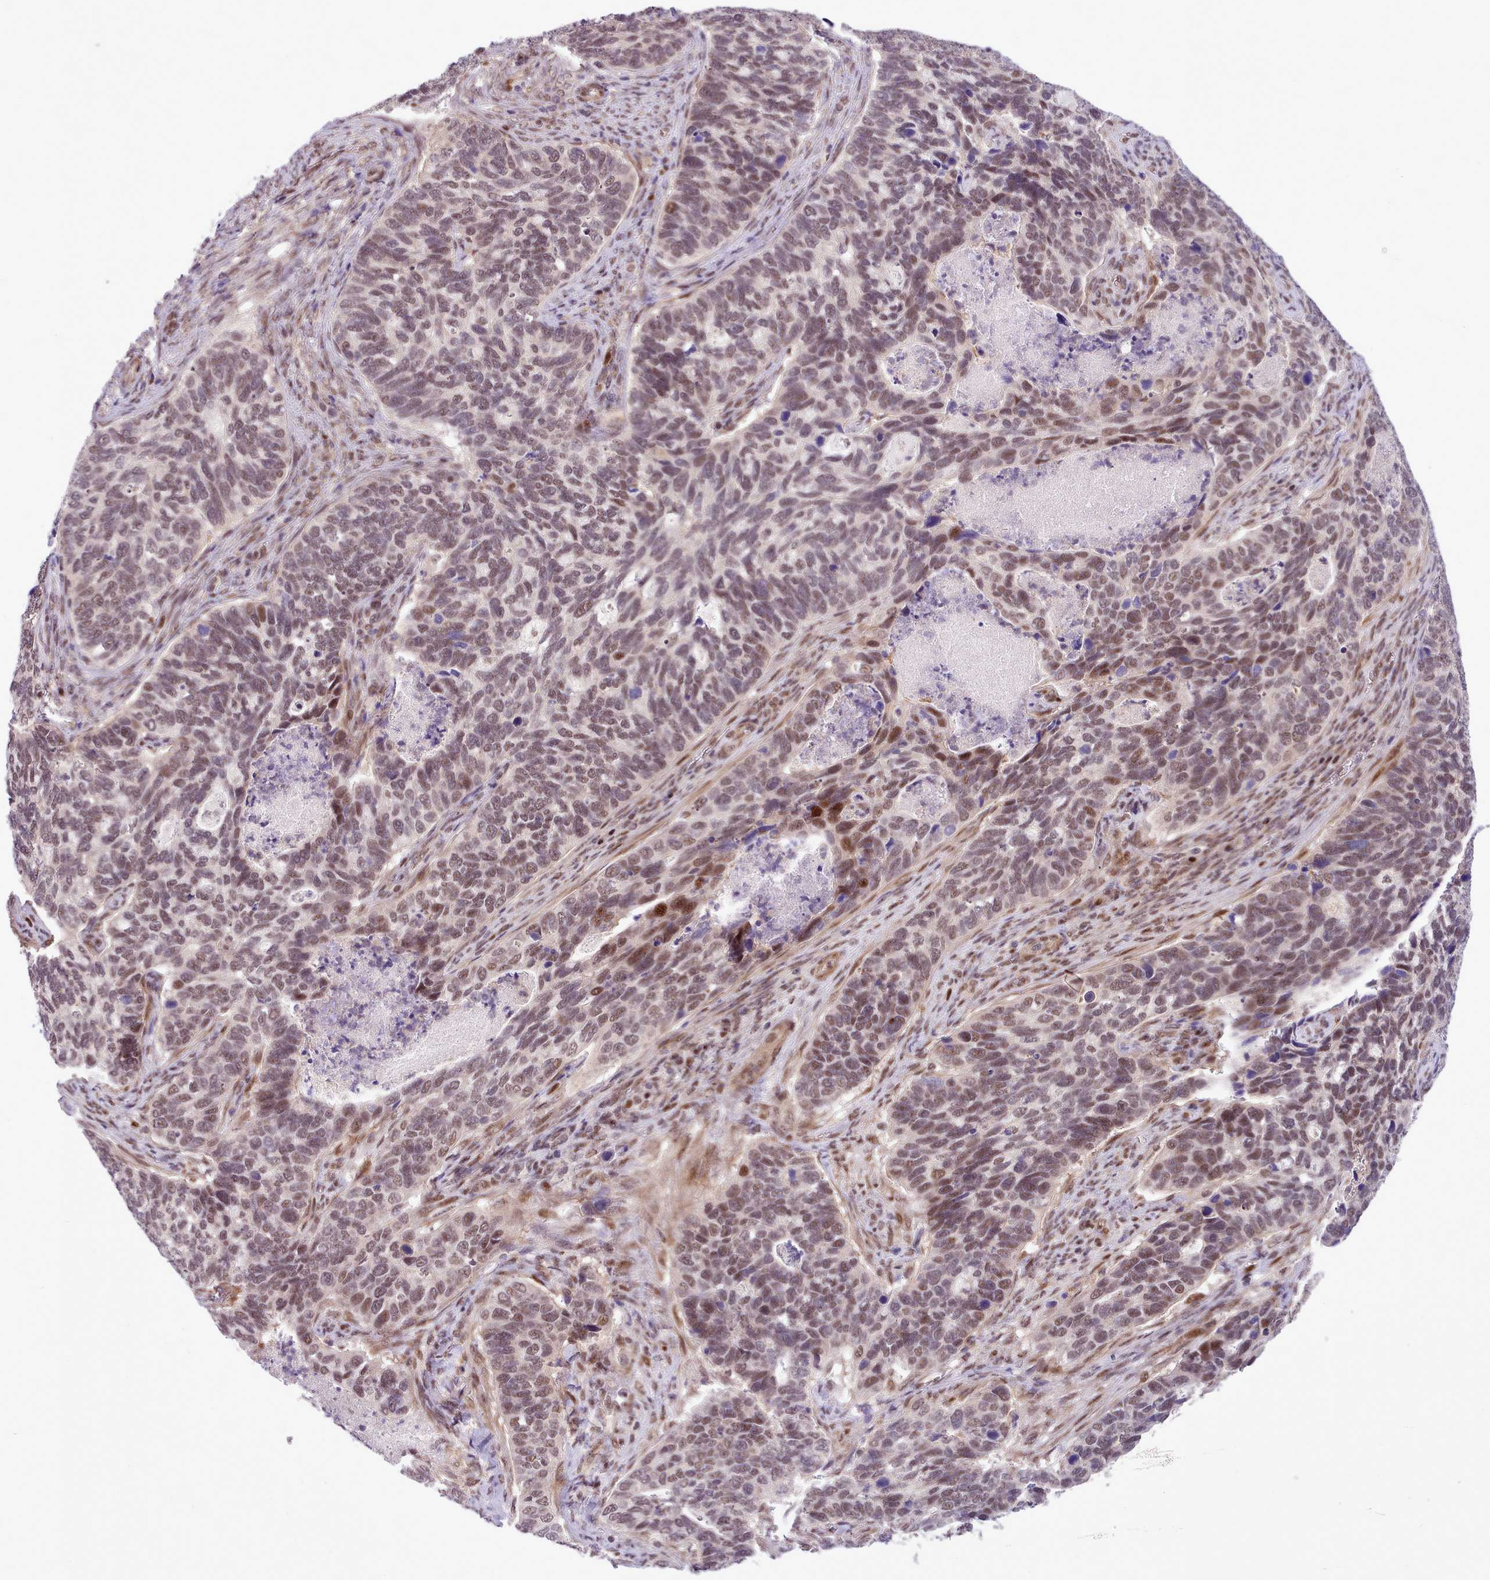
{"staining": {"intensity": "weak", "quantity": ">75%", "location": "nuclear"}, "tissue": "cervical cancer", "cell_type": "Tumor cells", "image_type": "cancer", "snomed": [{"axis": "morphology", "description": "Squamous cell carcinoma, NOS"}, {"axis": "topography", "description": "Cervix"}], "caption": "Protein staining of cervical squamous cell carcinoma tissue shows weak nuclear expression in approximately >75% of tumor cells.", "gene": "HOXB7", "patient": {"sex": "female", "age": 38}}